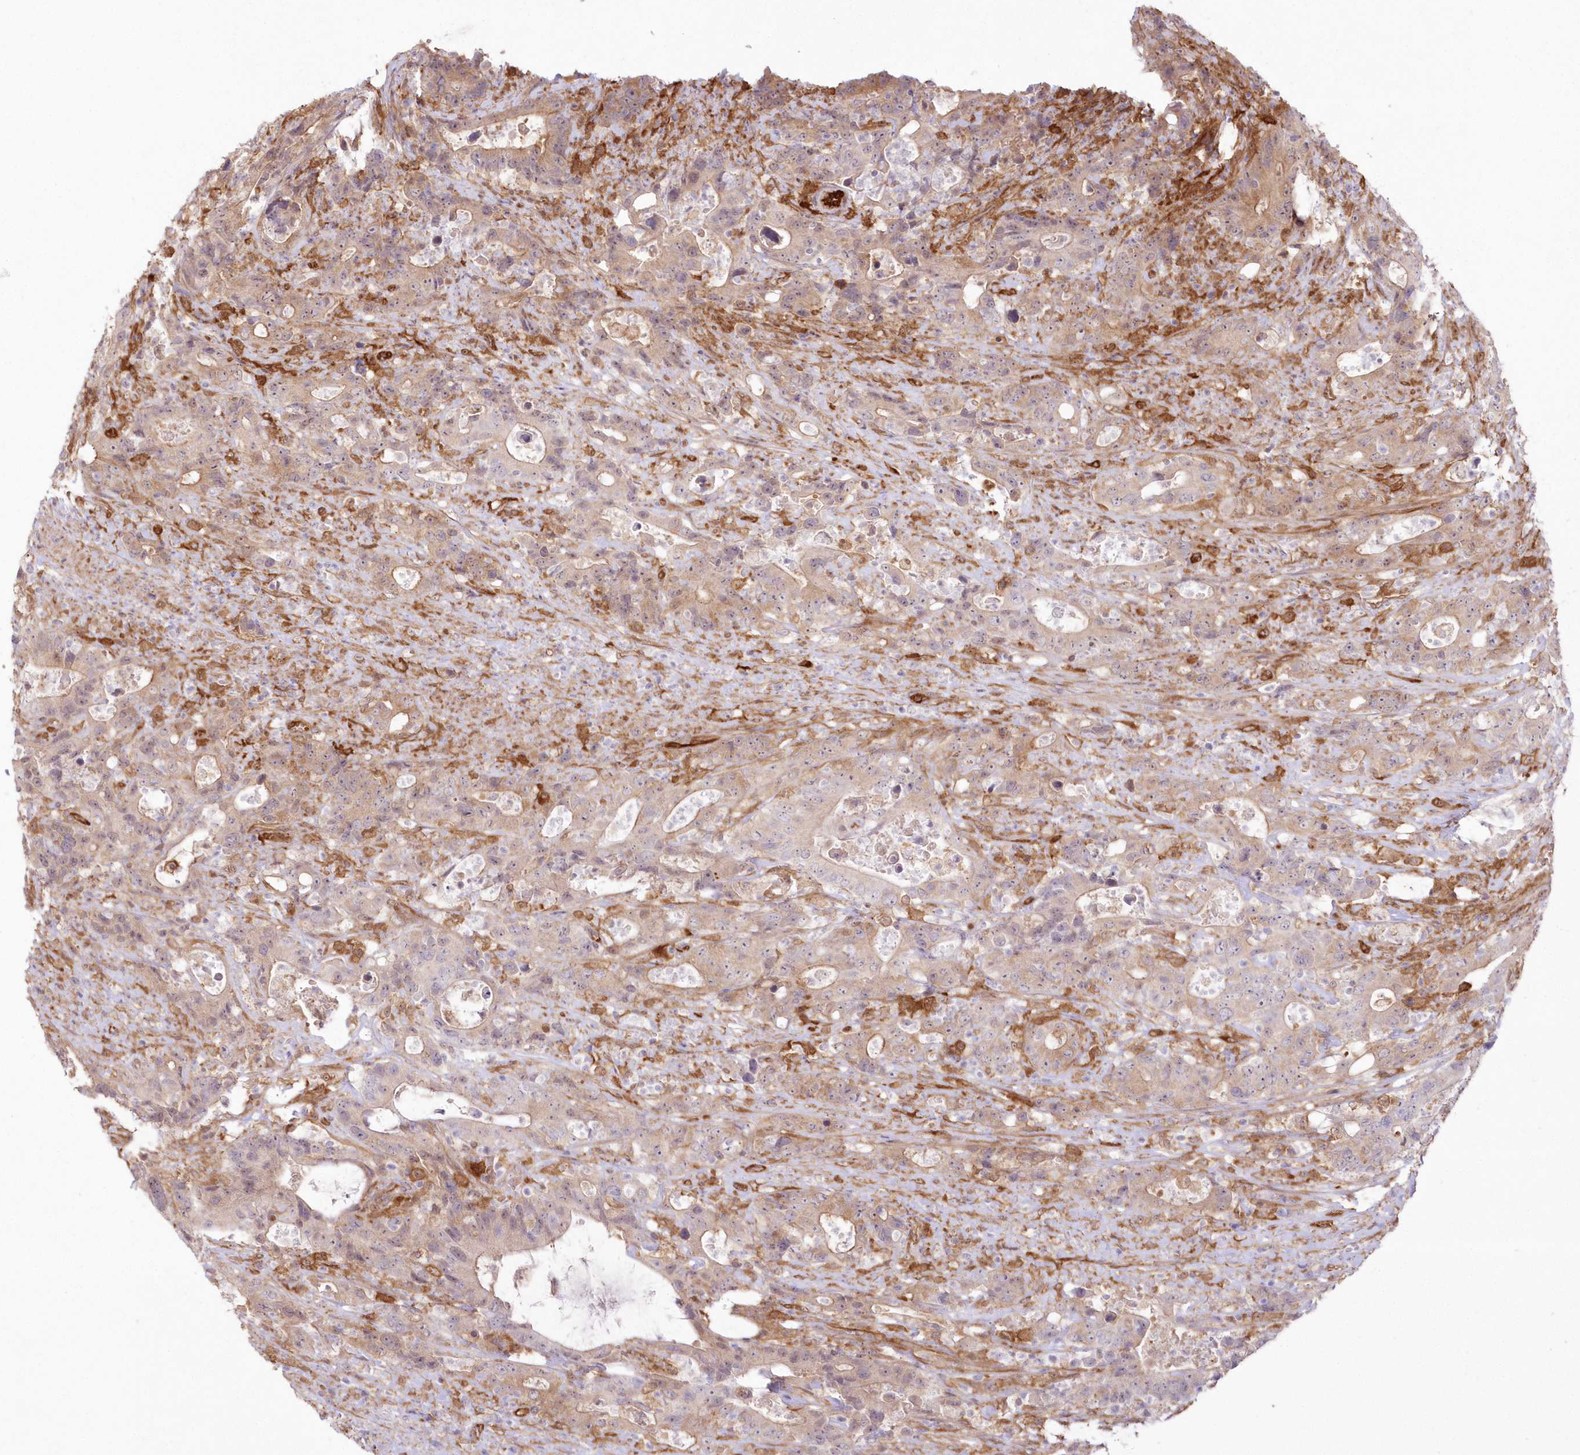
{"staining": {"intensity": "moderate", "quantity": ">75%", "location": "cytoplasmic/membranous"}, "tissue": "colorectal cancer", "cell_type": "Tumor cells", "image_type": "cancer", "snomed": [{"axis": "morphology", "description": "Adenocarcinoma, NOS"}, {"axis": "topography", "description": "Colon"}], "caption": "A brown stain labels moderate cytoplasmic/membranous staining of a protein in human colorectal cancer (adenocarcinoma) tumor cells.", "gene": "SH3PXD2B", "patient": {"sex": "female", "age": 75}}